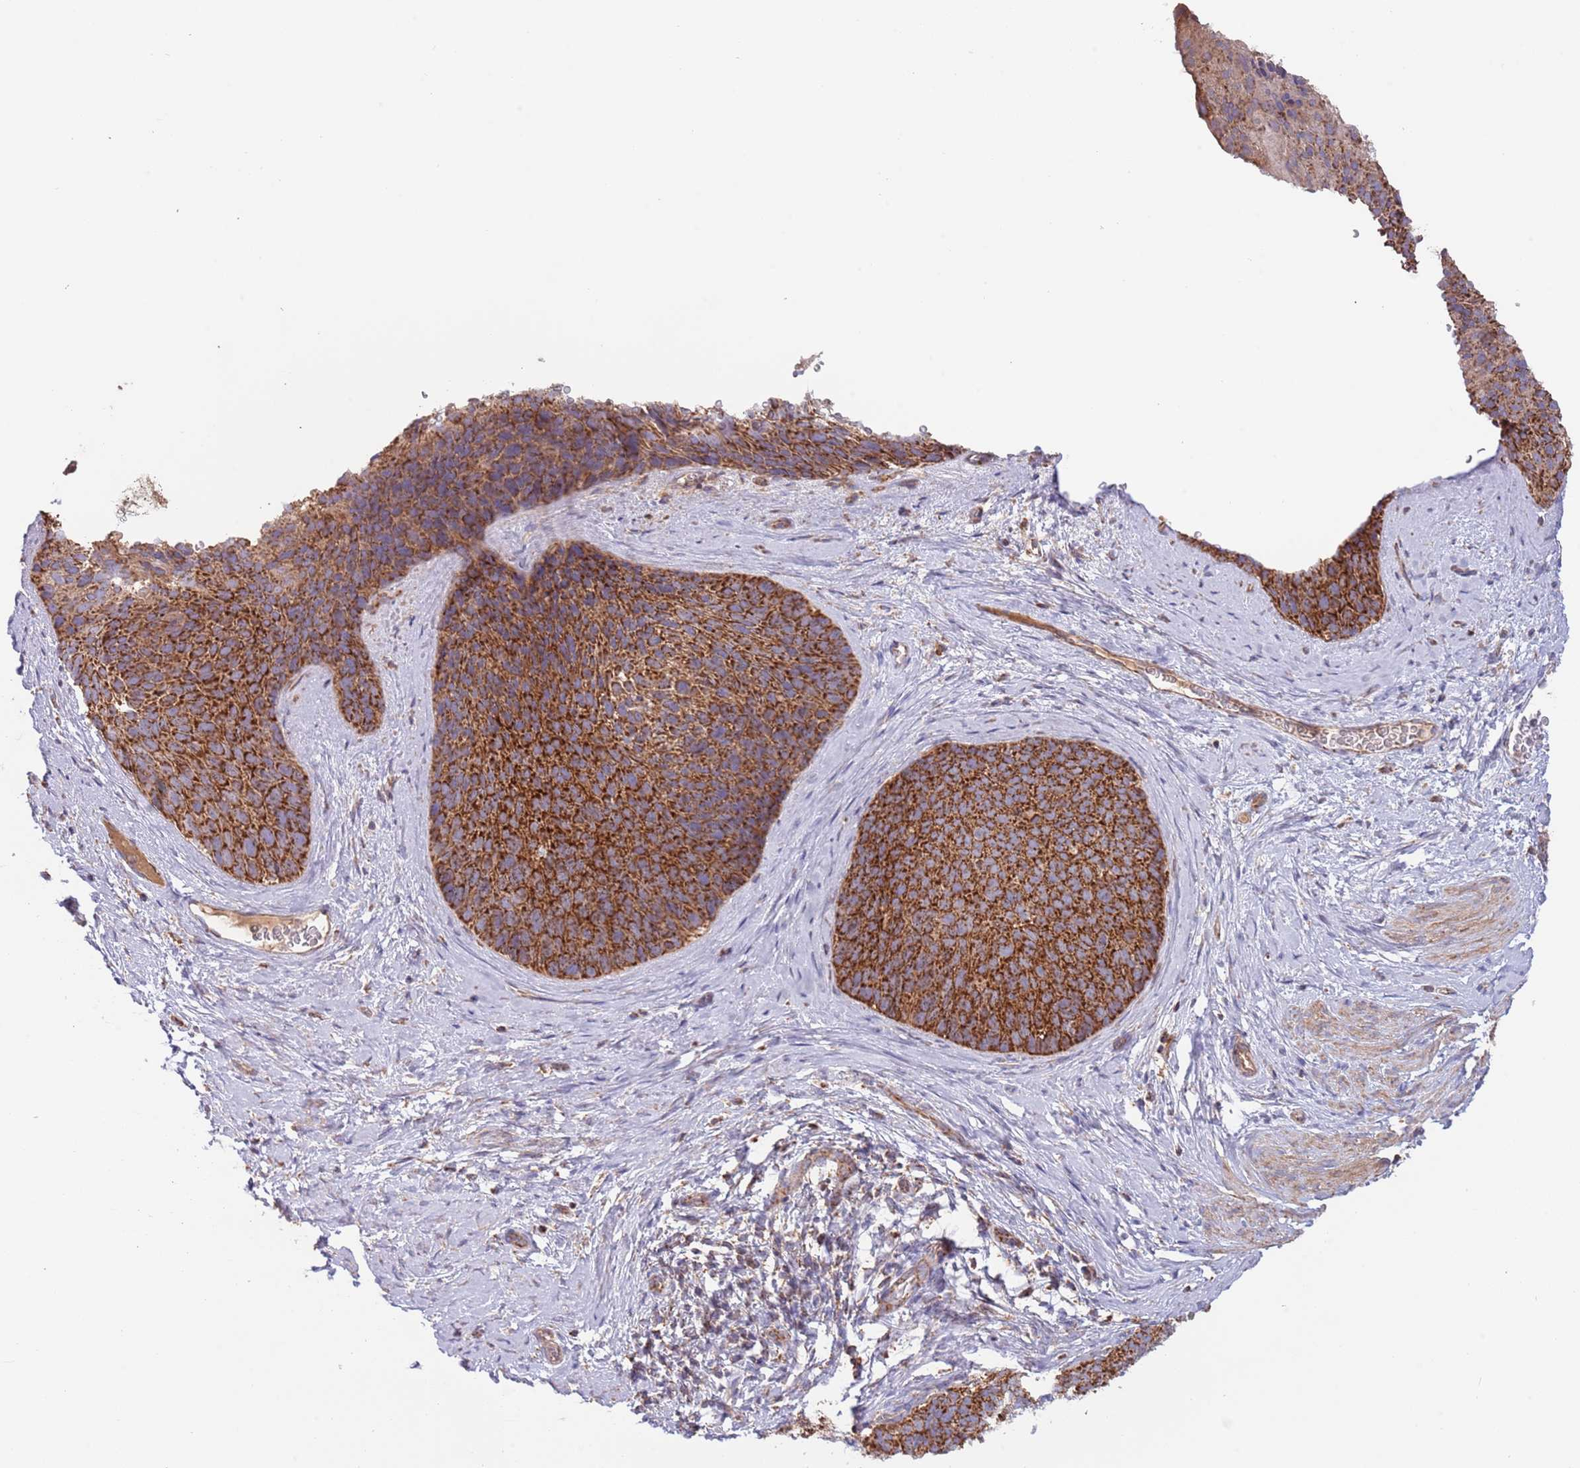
{"staining": {"intensity": "strong", "quantity": ">75%", "location": "cytoplasmic/membranous"}, "tissue": "cervical cancer", "cell_type": "Tumor cells", "image_type": "cancer", "snomed": [{"axis": "morphology", "description": "Squamous cell carcinoma, NOS"}, {"axis": "topography", "description": "Cervix"}], "caption": "This image reveals squamous cell carcinoma (cervical) stained with immunohistochemistry (IHC) to label a protein in brown. The cytoplasmic/membranous of tumor cells show strong positivity for the protein. Nuclei are counter-stained blue.", "gene": "DNAJA3", "patient": {"sex": "female", "age": 80}}